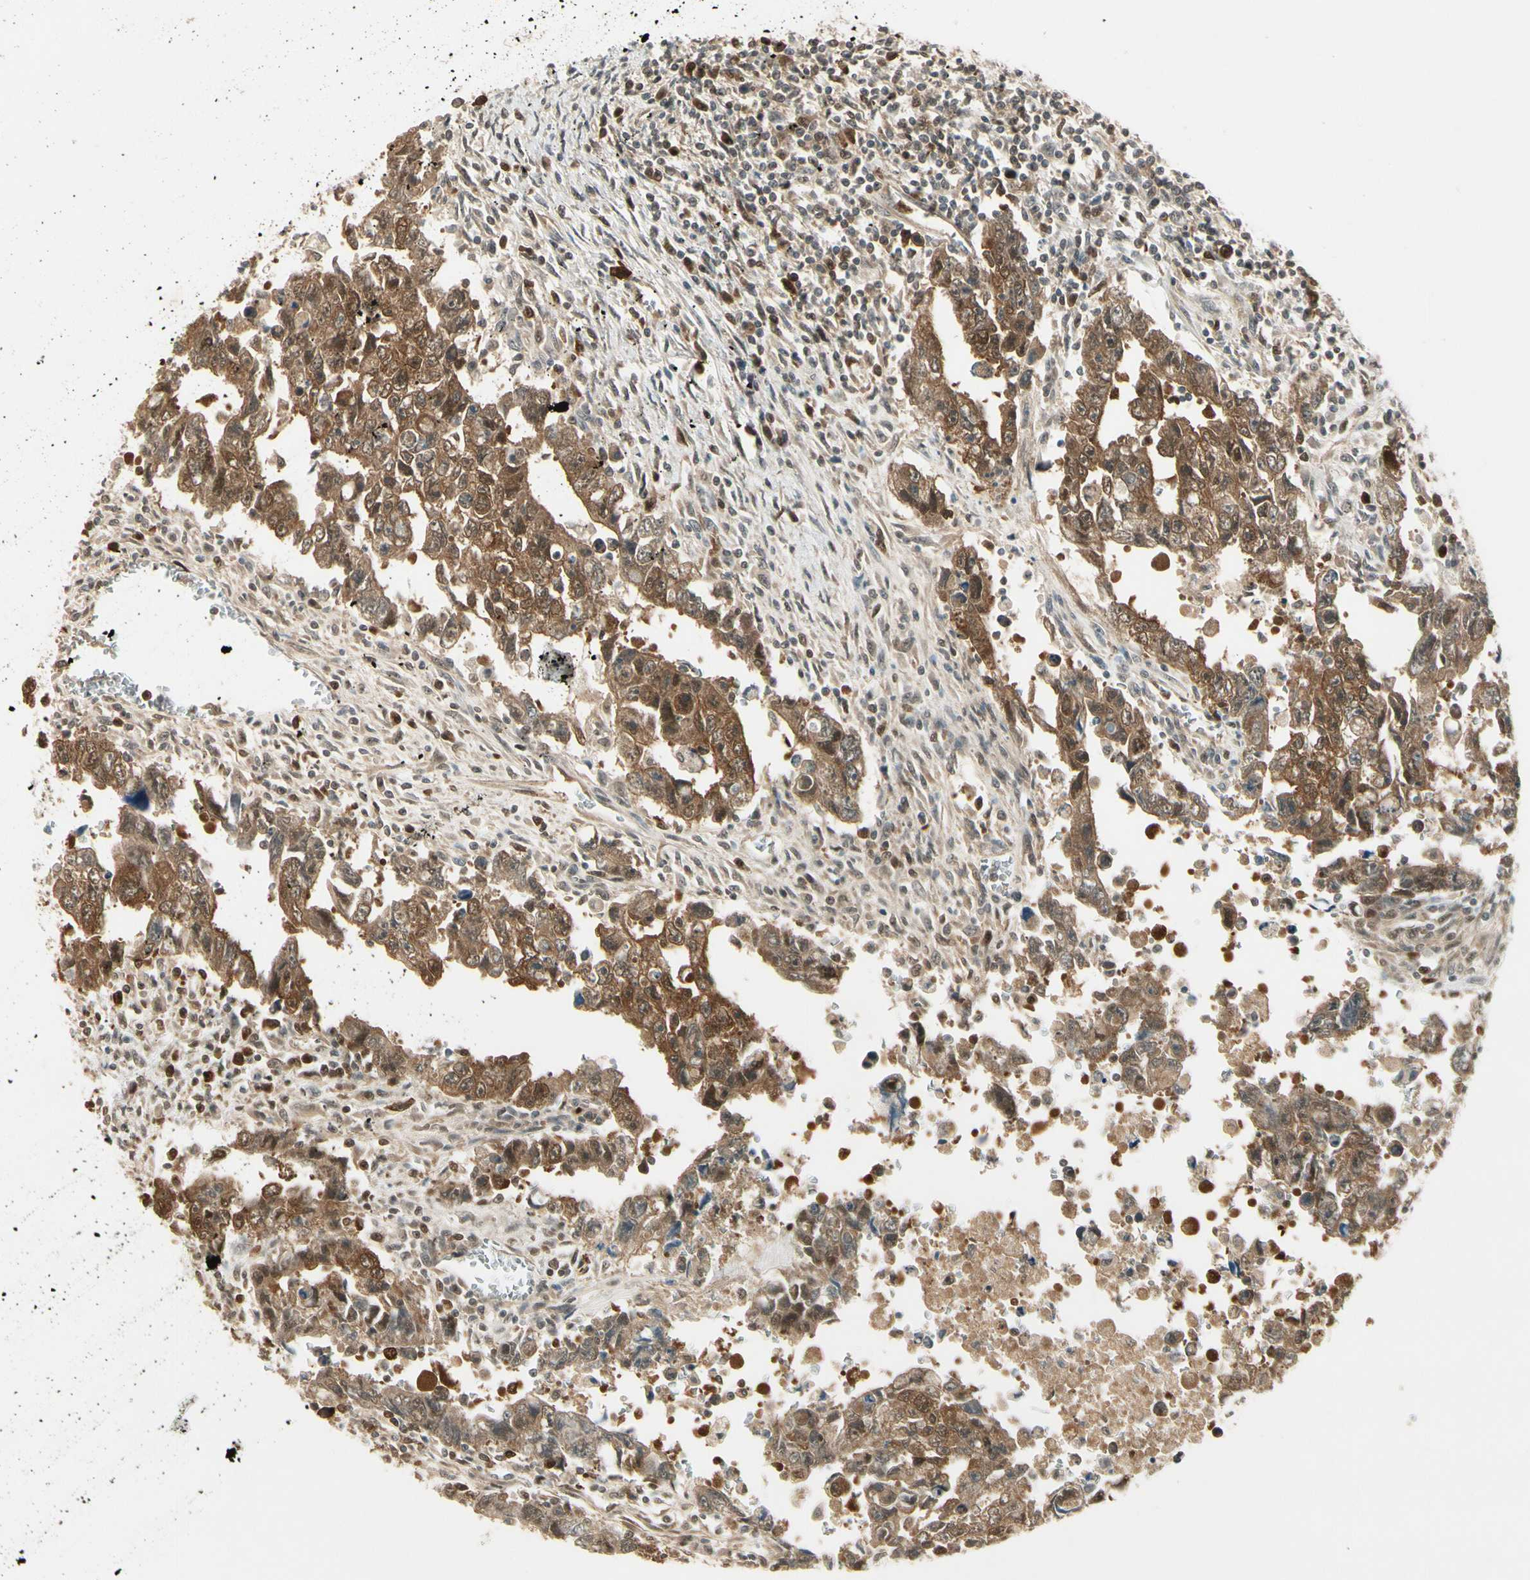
{"staining": {"intensity": "moderate", "quantity": ">75%", "location": "cytoplasmic/membranous"}, "tissue": "testis cancer", "cell_type": "Tumor cells", "image_type": "cancer", "snomed": [{"axis": "morphology", "description": "Carcinoma, Embryonal, NOS"}, {"axis": "topography", "description": "Testis"}], "caption": "IHC micrograph of neoplastic tissue: embryonal carcinoma (testis) stained using IHC shows medium levels of moderate protein expression localized specifically in the cytoplasmic/membranous of tumor cells, appearing as a cytoplasmic/membranous brown color.", "gene": "IPO5", "patient": {"sex": "male", "age": 28}}